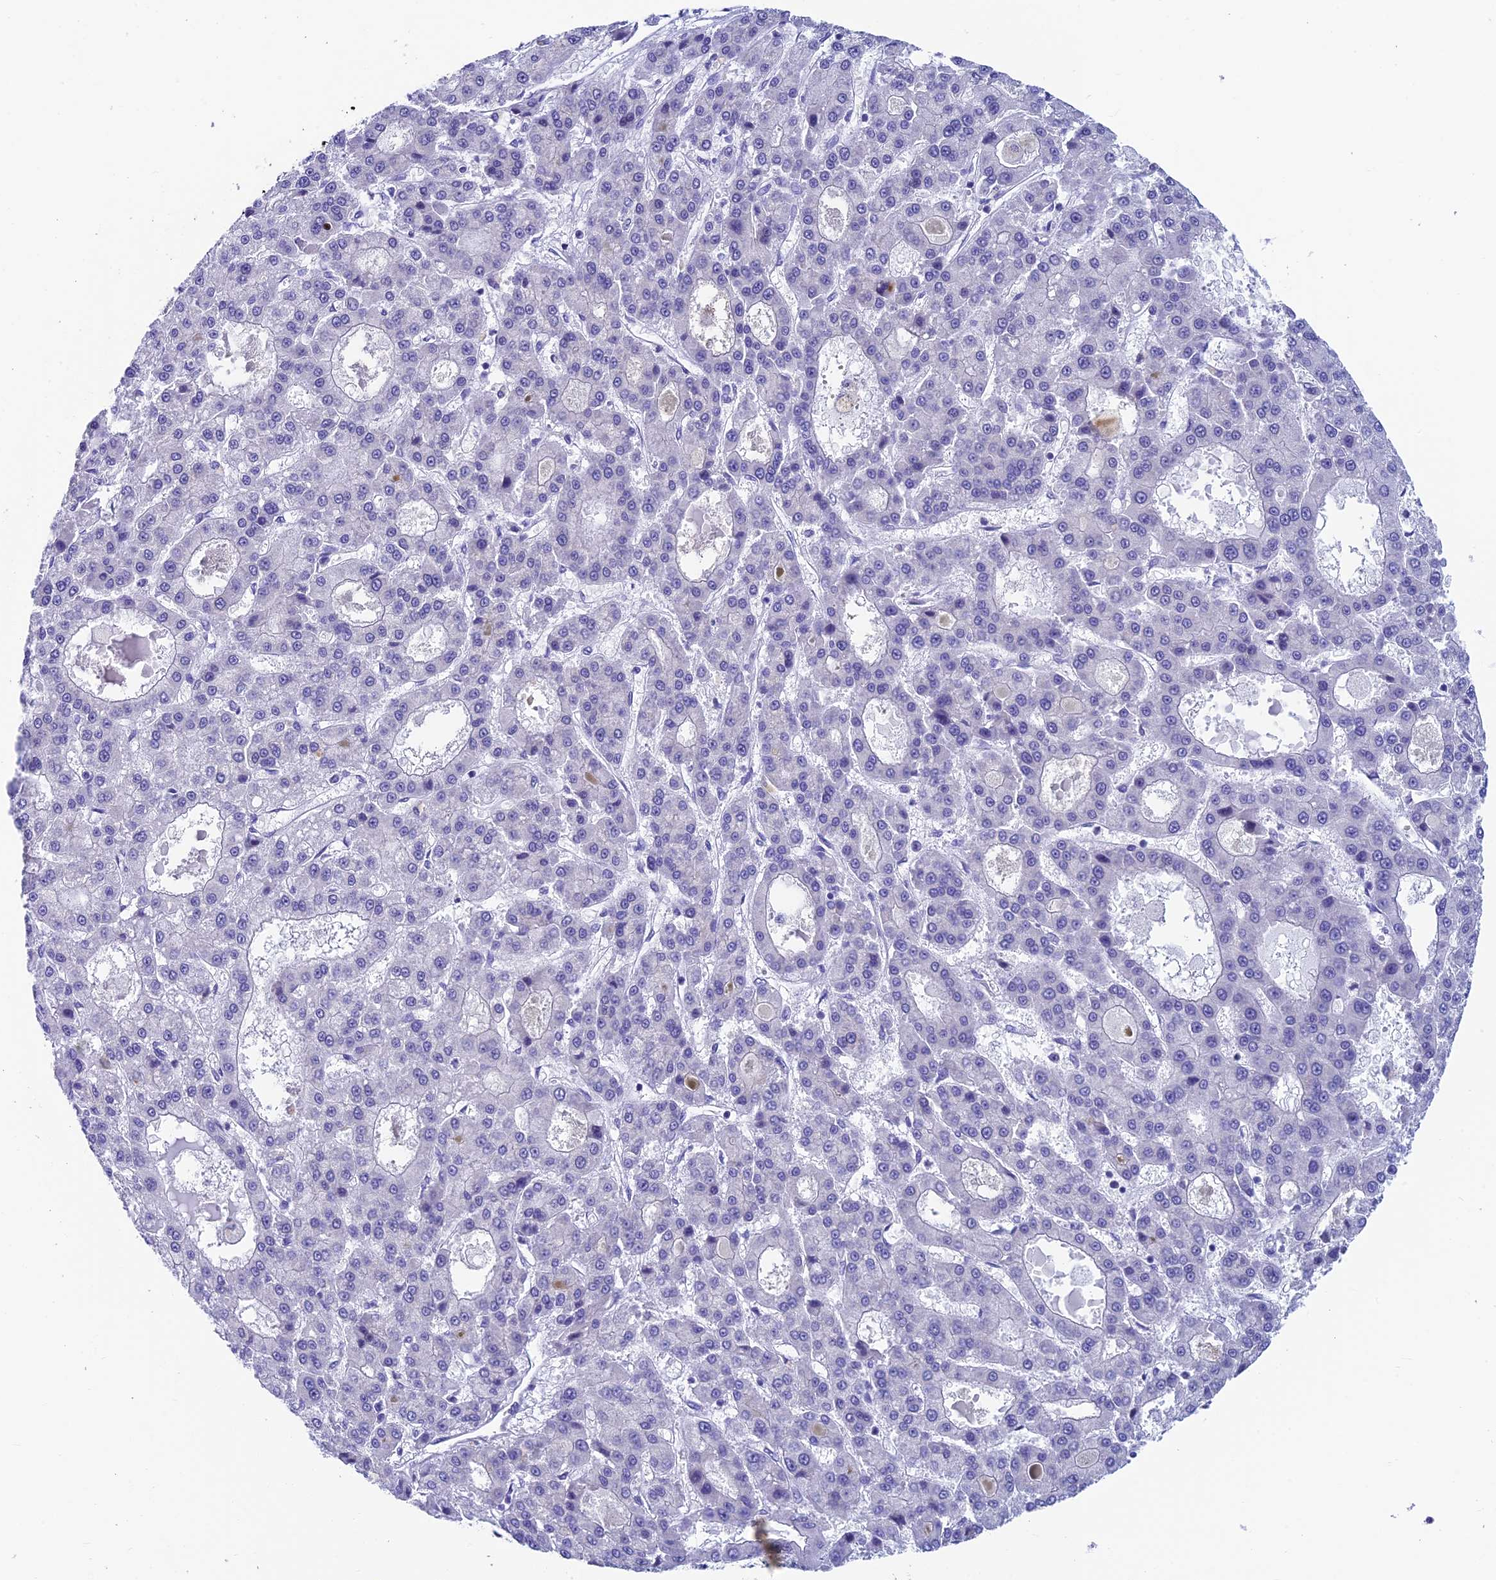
{"staining": {"intensity": "negative", "quantity": "none", "location": "none"}, "tissue": "liver cancer", "cell_type": "Tumor cells", "image_type": "cancer", "snomed": [{"axis": "morphology", "description": "Carcinoma, Hepatocellular, NOS"}, {"axis": "topography", "description": "Liver"}], "caption": "A histopathology image of liver cancer (hepatocellular carcinoma) stained for a protein exhibits no brown staining in tumor cells.", "gene": "REEP4", "patient": {"sex": "male", "age": 70}}